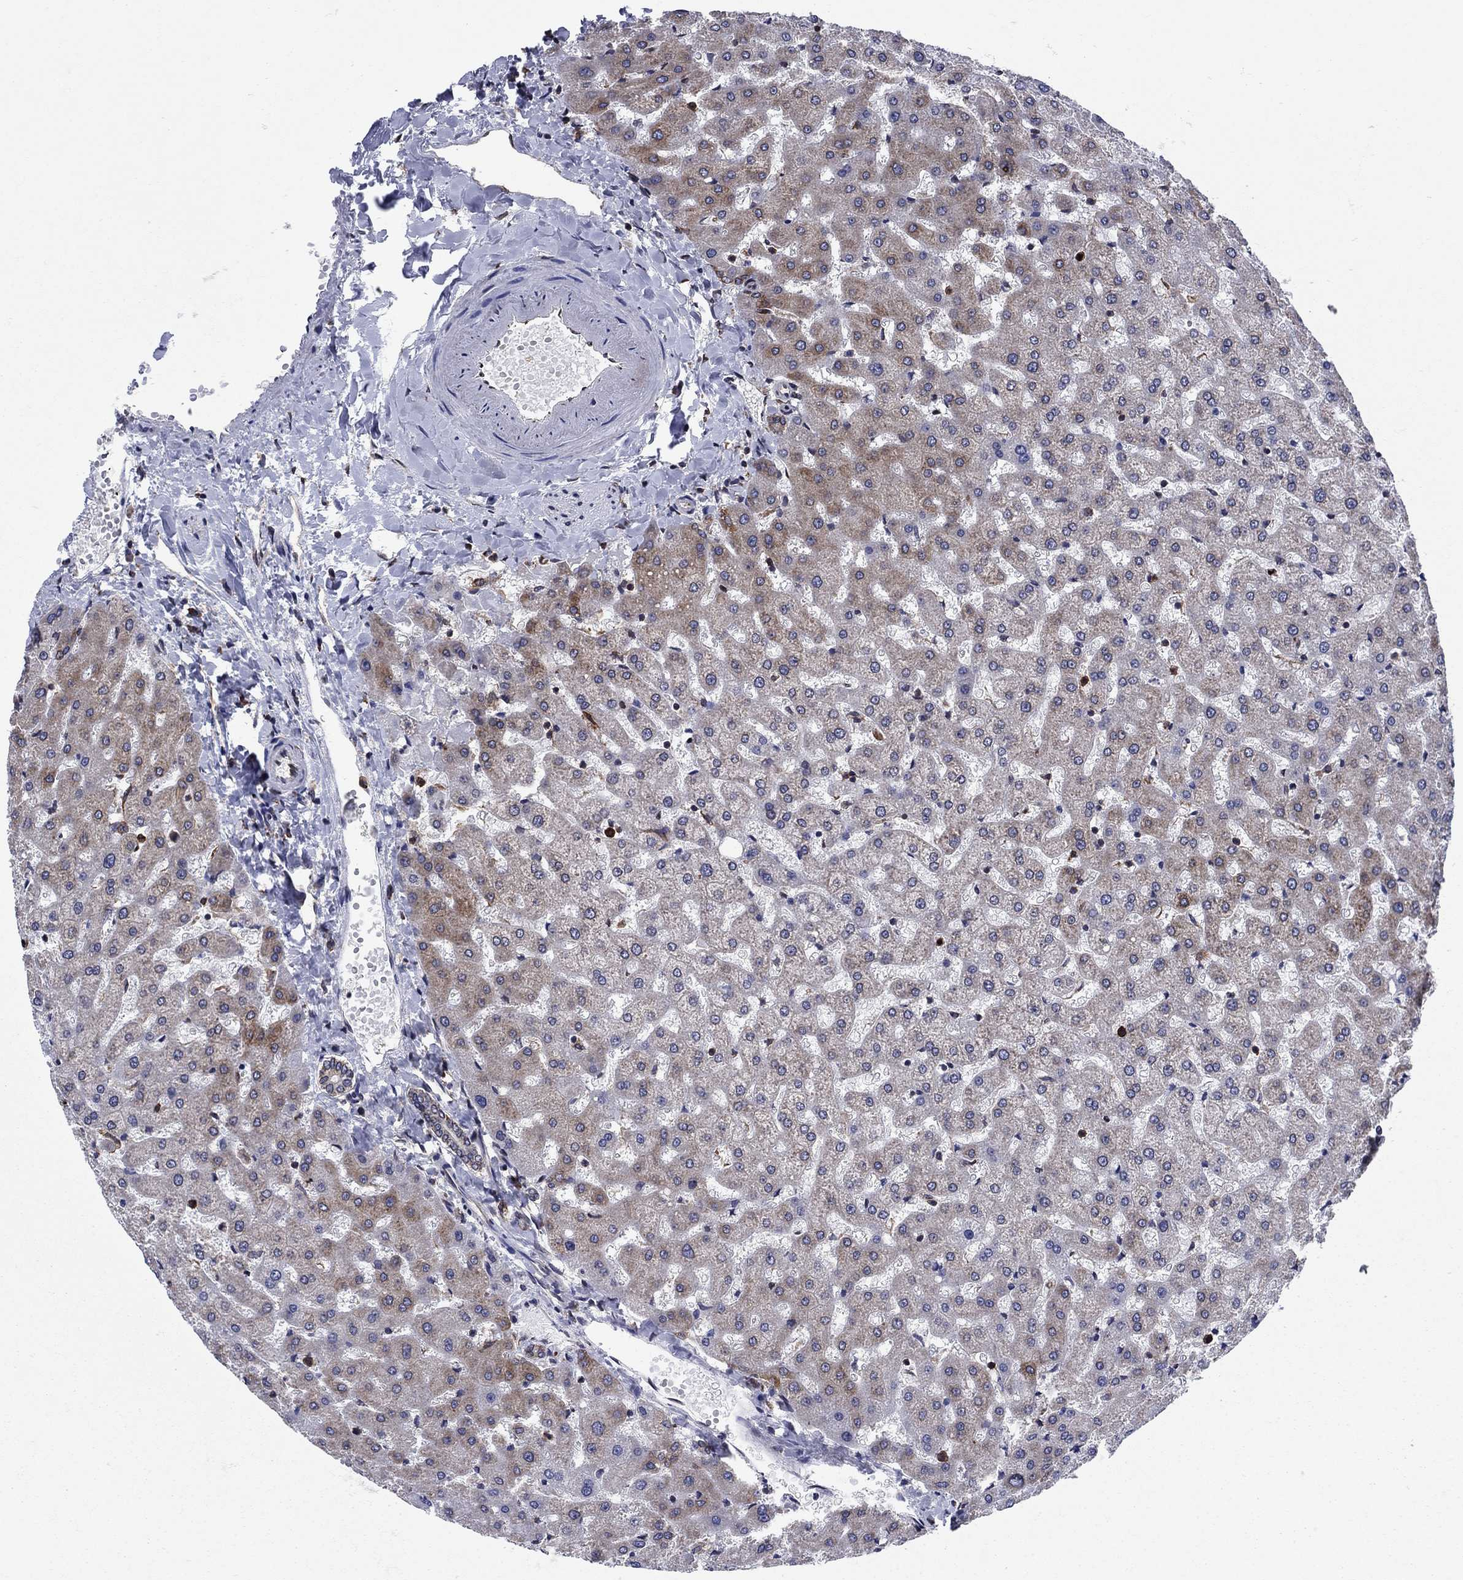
{"staining": {"intensity": "negative", "quantity": "none", "location": "none"}, "tissue": "liver", "cell_type": "Cholangiocytes", "image_type": "normal", "snomed": [{"axis": "morphology", "description": "Normal tissue, NOS"}, {"axis": "topography", "description": "Liver"}], "caption": "Immunohistochemistry (IHC) image of benign liver: human liver stained with DAB (3,3'-diaminobenzidine) reveals no significant protein positivity in cholangiocytes. (DAB (3,3'-diaminobenzidine) immunohistochemistry with hematoxylin counter stain).", "gene": "YBX1", "patient": {"sex": "female", "age": 50}}